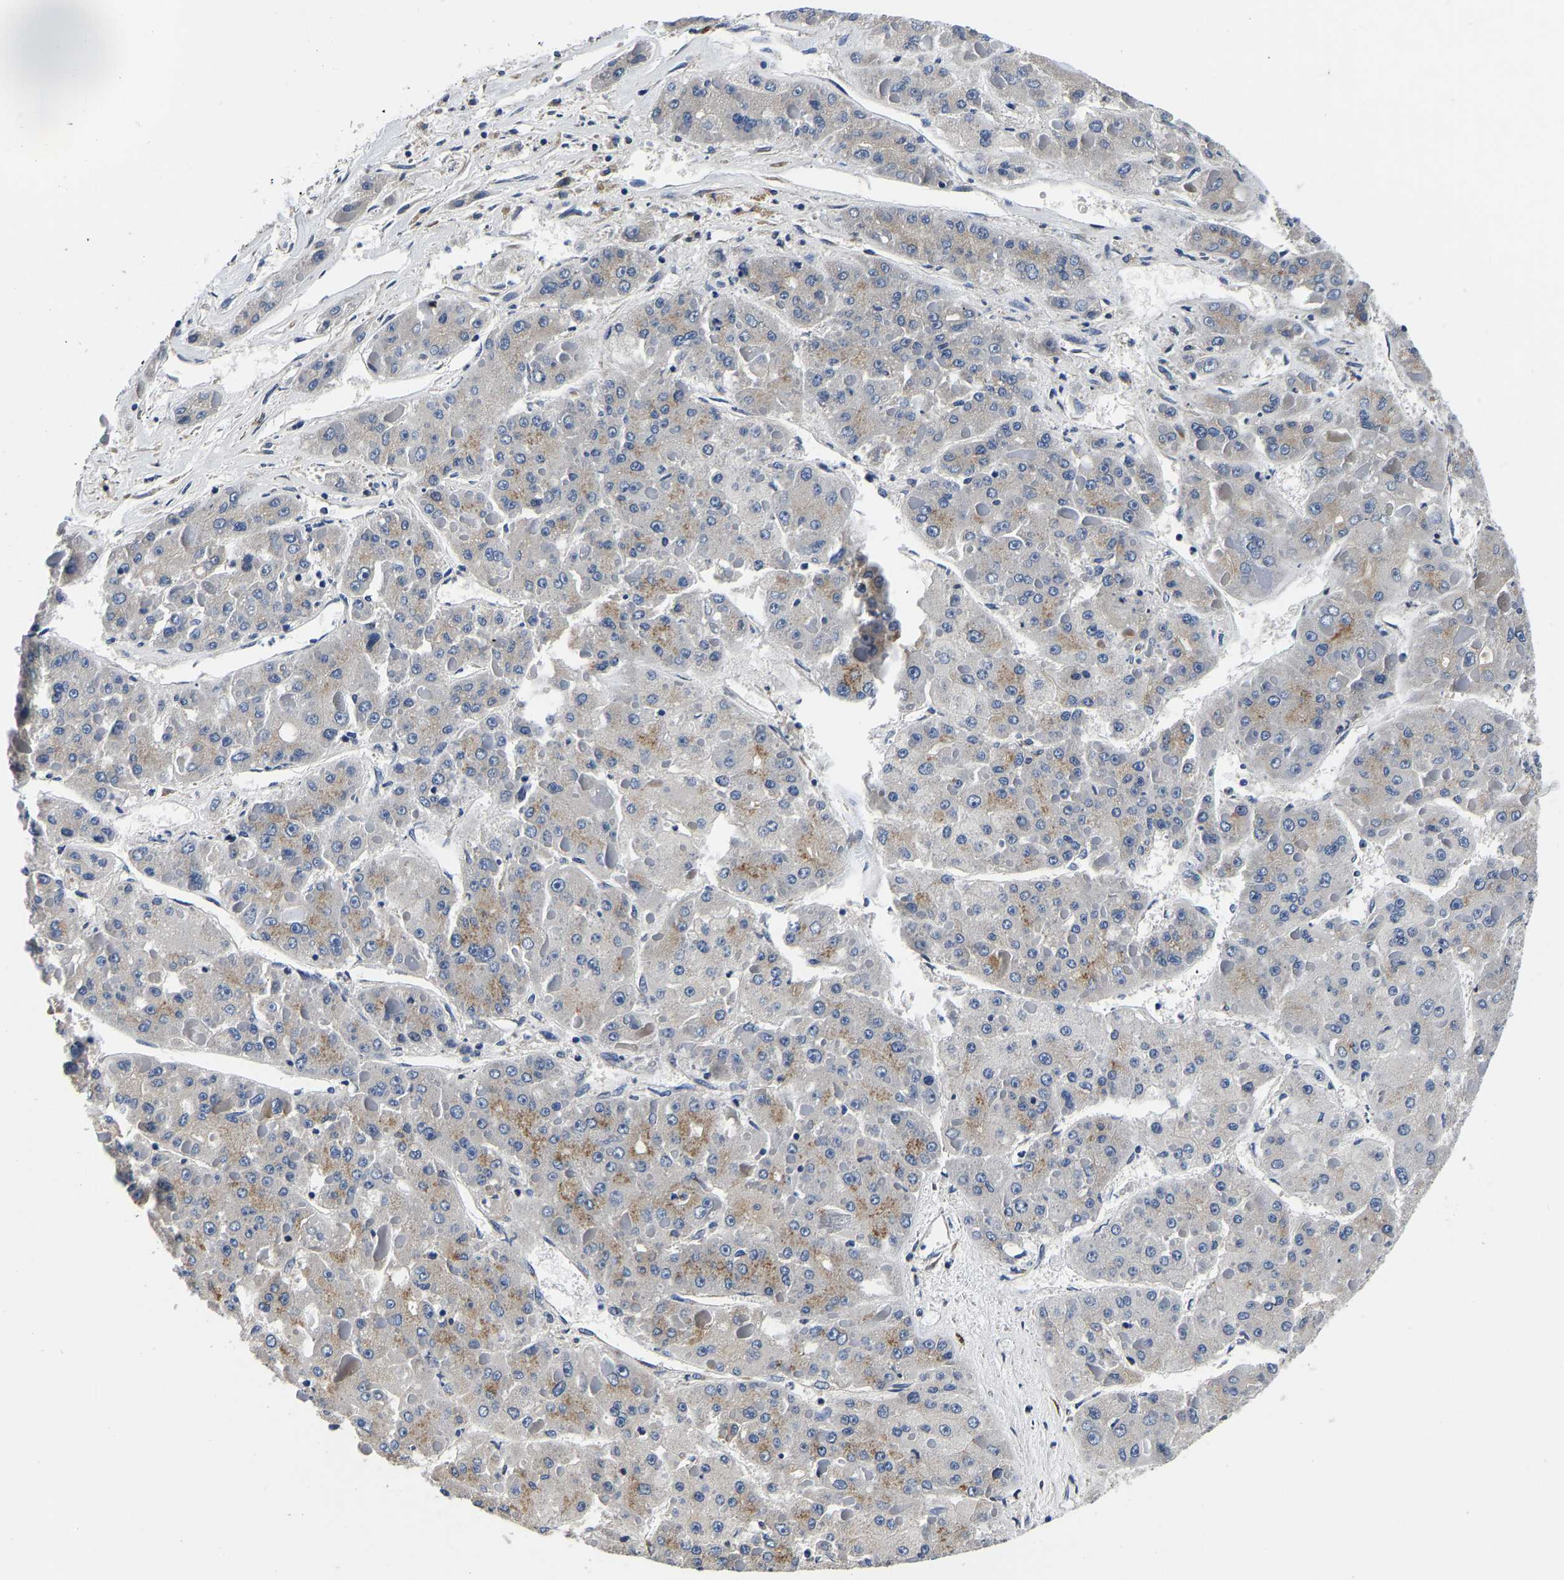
{"staining": {"intensity": "moderate", "quantity": "<25%", "location": "cytoplasmic/membranous"}, "tissue": "liver cancer", "cell_type": "Tumor cells", "image_type": "cancer", "snomed": [{"axis": "morphology", "description": "Carcinoma, Hepatocellular, NOS"}, {"axis": "topography", "description": "Liver"}], "caption": "Liver cancer stained for a protein demonstrates moderate cytoplasmic/membranous positivity in tumor cells. (DAB (3,3'-diaminobenzidine) IHC with brightfield microscopy, high magnification).", "gene": "RABAC1", "patient": {"sex": "female", "age": 73}}